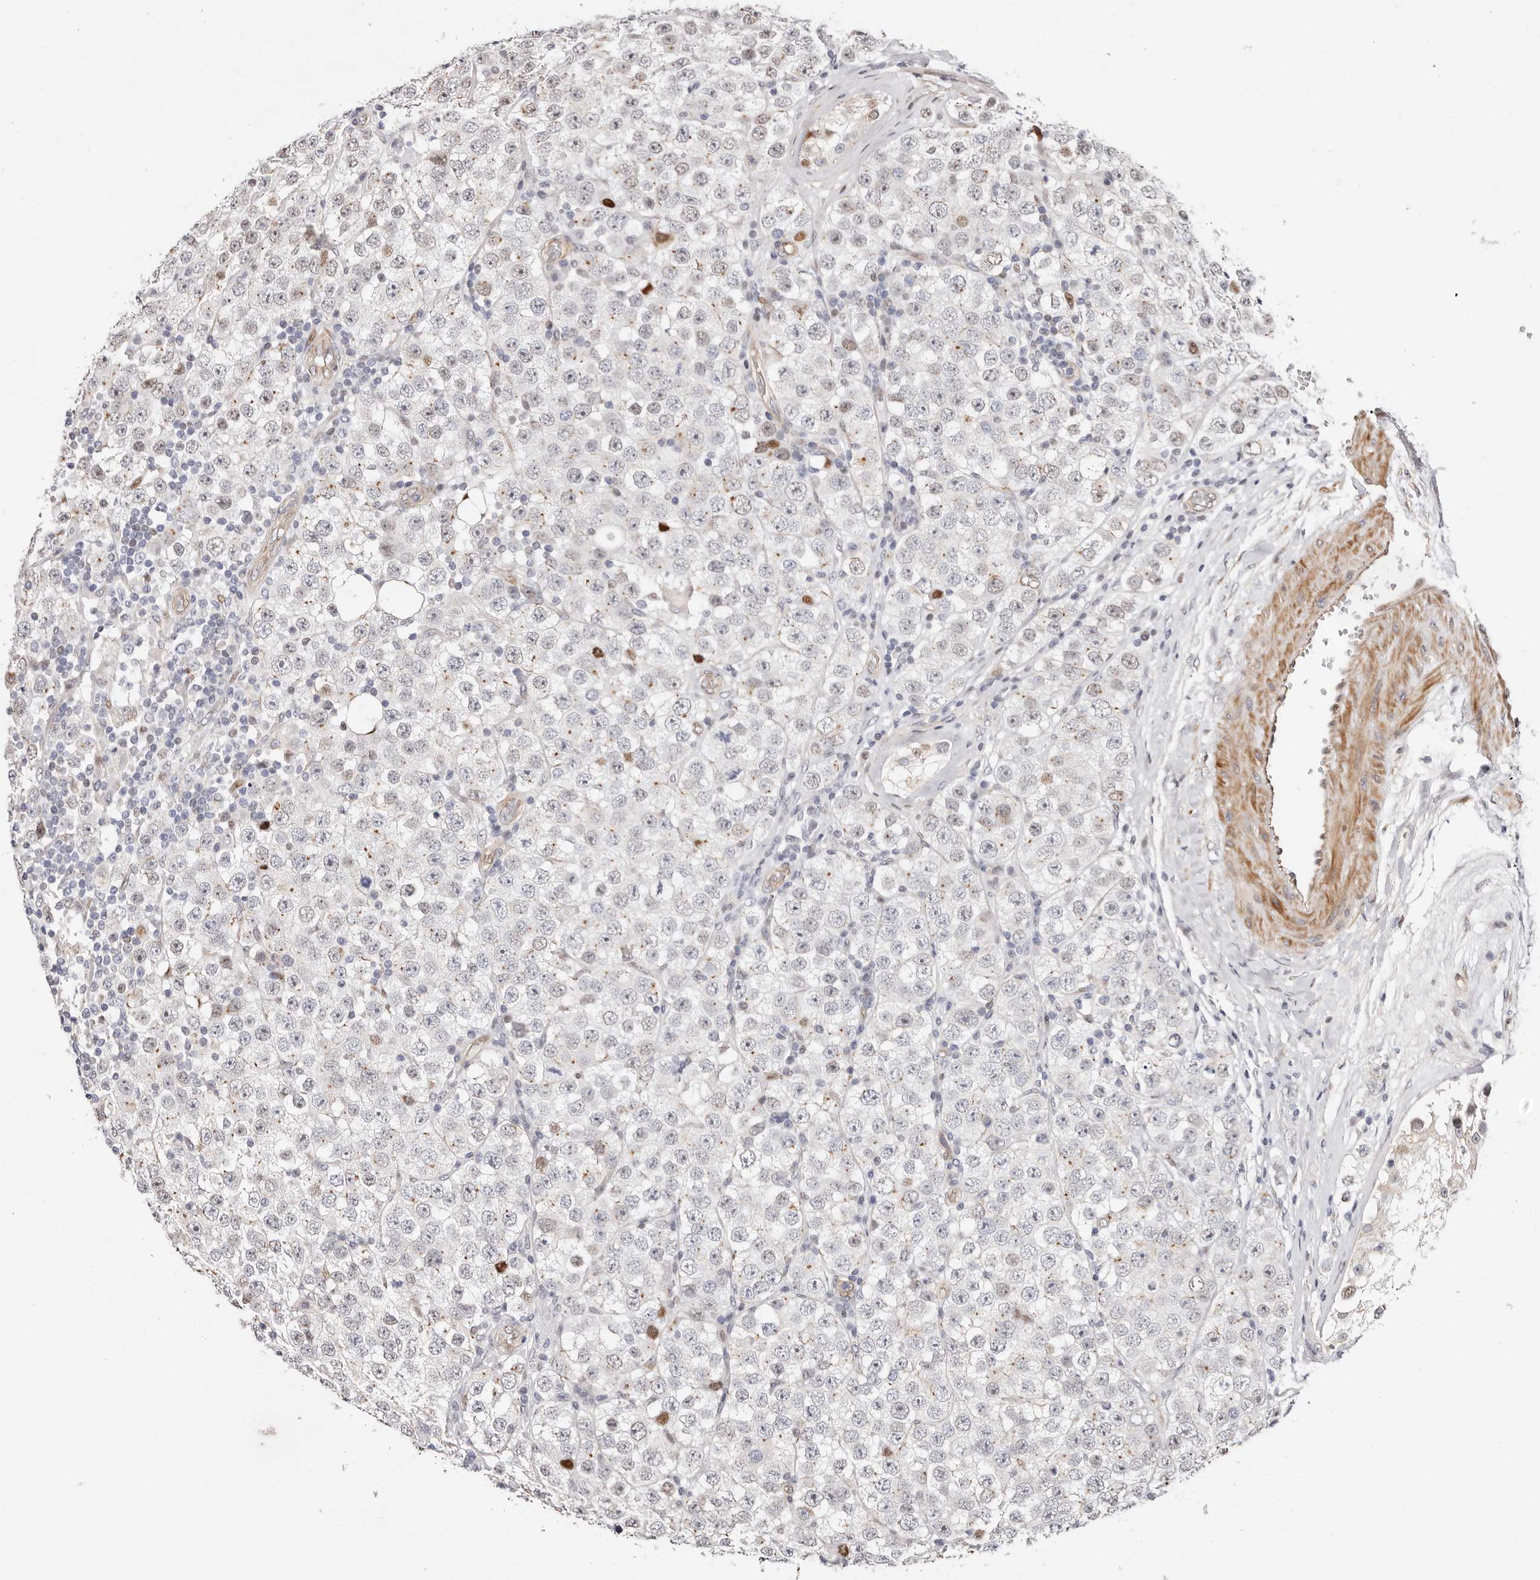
{"staining": {"intensity": "moderate", "quantity": "<25%", "location": "nuclear"}, "tissue": "testis cancer", "cell_type": "Tumor cells", "image_type": "cancer", "snomed": [{"axis": "morphology", "description": "Seminoma, NOS"}, {"axis": "topography", "description": "Testis"}], "caption": "A histopathology image showing moderate nuclear positivity in approximately <25% of tumor cells in seminoma (testis), as visualized by brown immunohistochemical staining.", "gene": "EPHX3", "patient": {"sex": "male", "age": 28}}